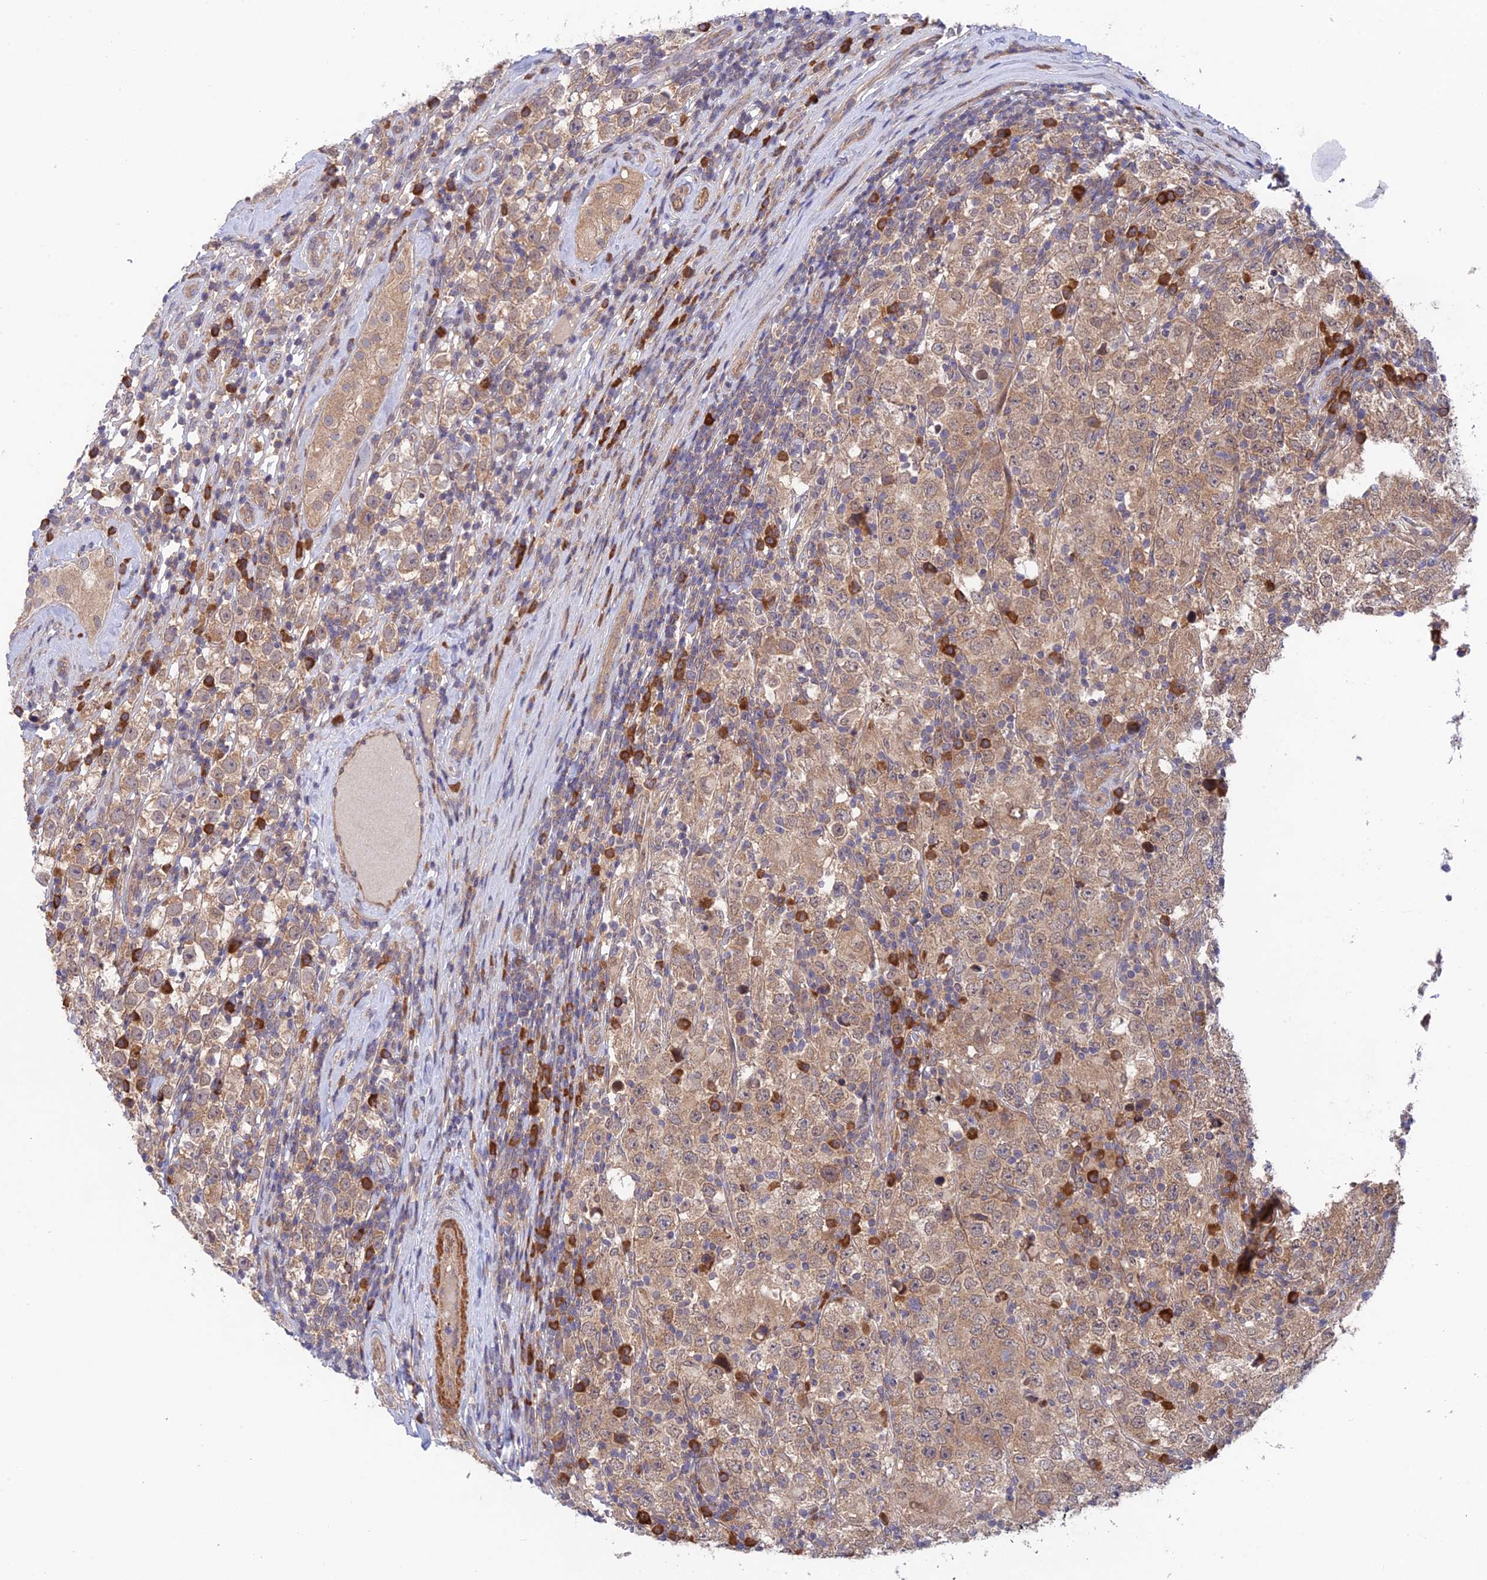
{"staining": {"intensity": "weak", "quantity": ">75%", "location": "cytoplasmic/membranous"}, "tissue": "testis cancer", "cell_type": "Tumor cells", "image_type": "cancer", "snomed": [{"axis": "morphology", "description": "Normal tissue, NOS"}, {"axis": "morphology", "description": "Urothelial carcinoma, High grade"}, {"axis": "morphology", "description": "Seminoma, NOS"}, {"axis": "morphology", "description": "Carcinoma, Embryonal, NOS"}, {"axis": "topography", "description": "Urinary bladder"}, {"axis": "topography", "description": "Testis"}], "caption": "DAB (3,3'-diaminobenzidine) immunohistochemical staining of human testis cancer (embryonal carcinoma) demonstrates weak cytoplasmic/membranous protein expression in about >75% of tumor cells. The staining was performed using DAB to visualize the protein expression in brown, while the nuclei were stained in blue with hematoxylin (Magnification: 20x).", "gene": "UROS", "patient": {"sex": "male", "age": 41}}